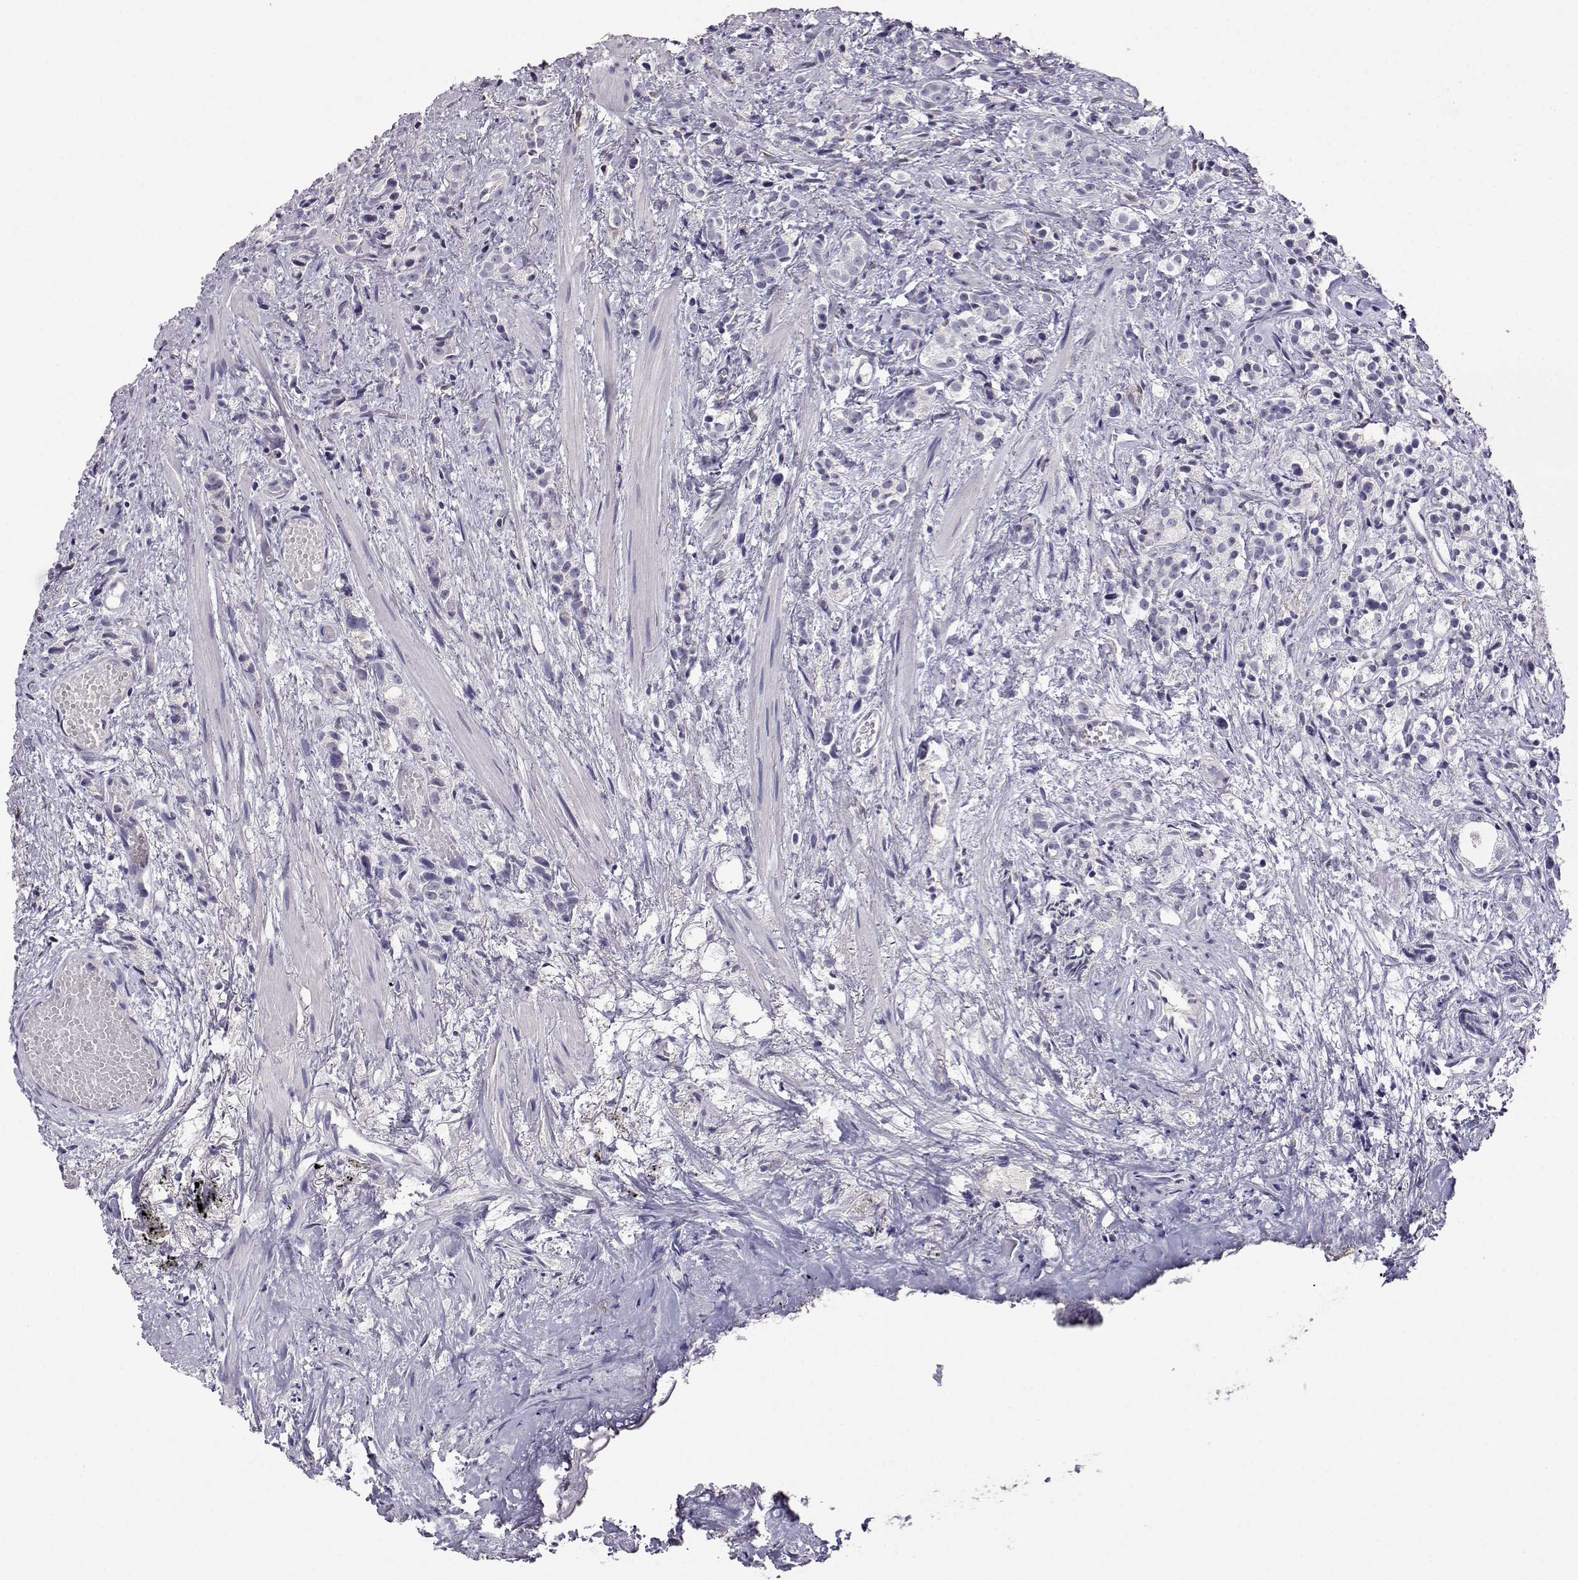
{"staining": {"intensity": "negative", "quantity": "none", "location": "none"}, "tissue": "prostate cancer", "cell_type": "Tumor cells", "image_type": "cancer", "snomed": [{"axis": "morphology", "description": "Adenocarcinoma, High grade"}, {"axis": "topography", "description": "Prostate"}], "caption": "High magnification brightfield microscopy of high-grade adenocarcinoma (prostate) stained with DAB (brown) and counterstained with hematoxylin (blue): tumor cells show no significant expression.", "gene": "AKR1B1", "patient": {"sex": "male", "age": 53}}